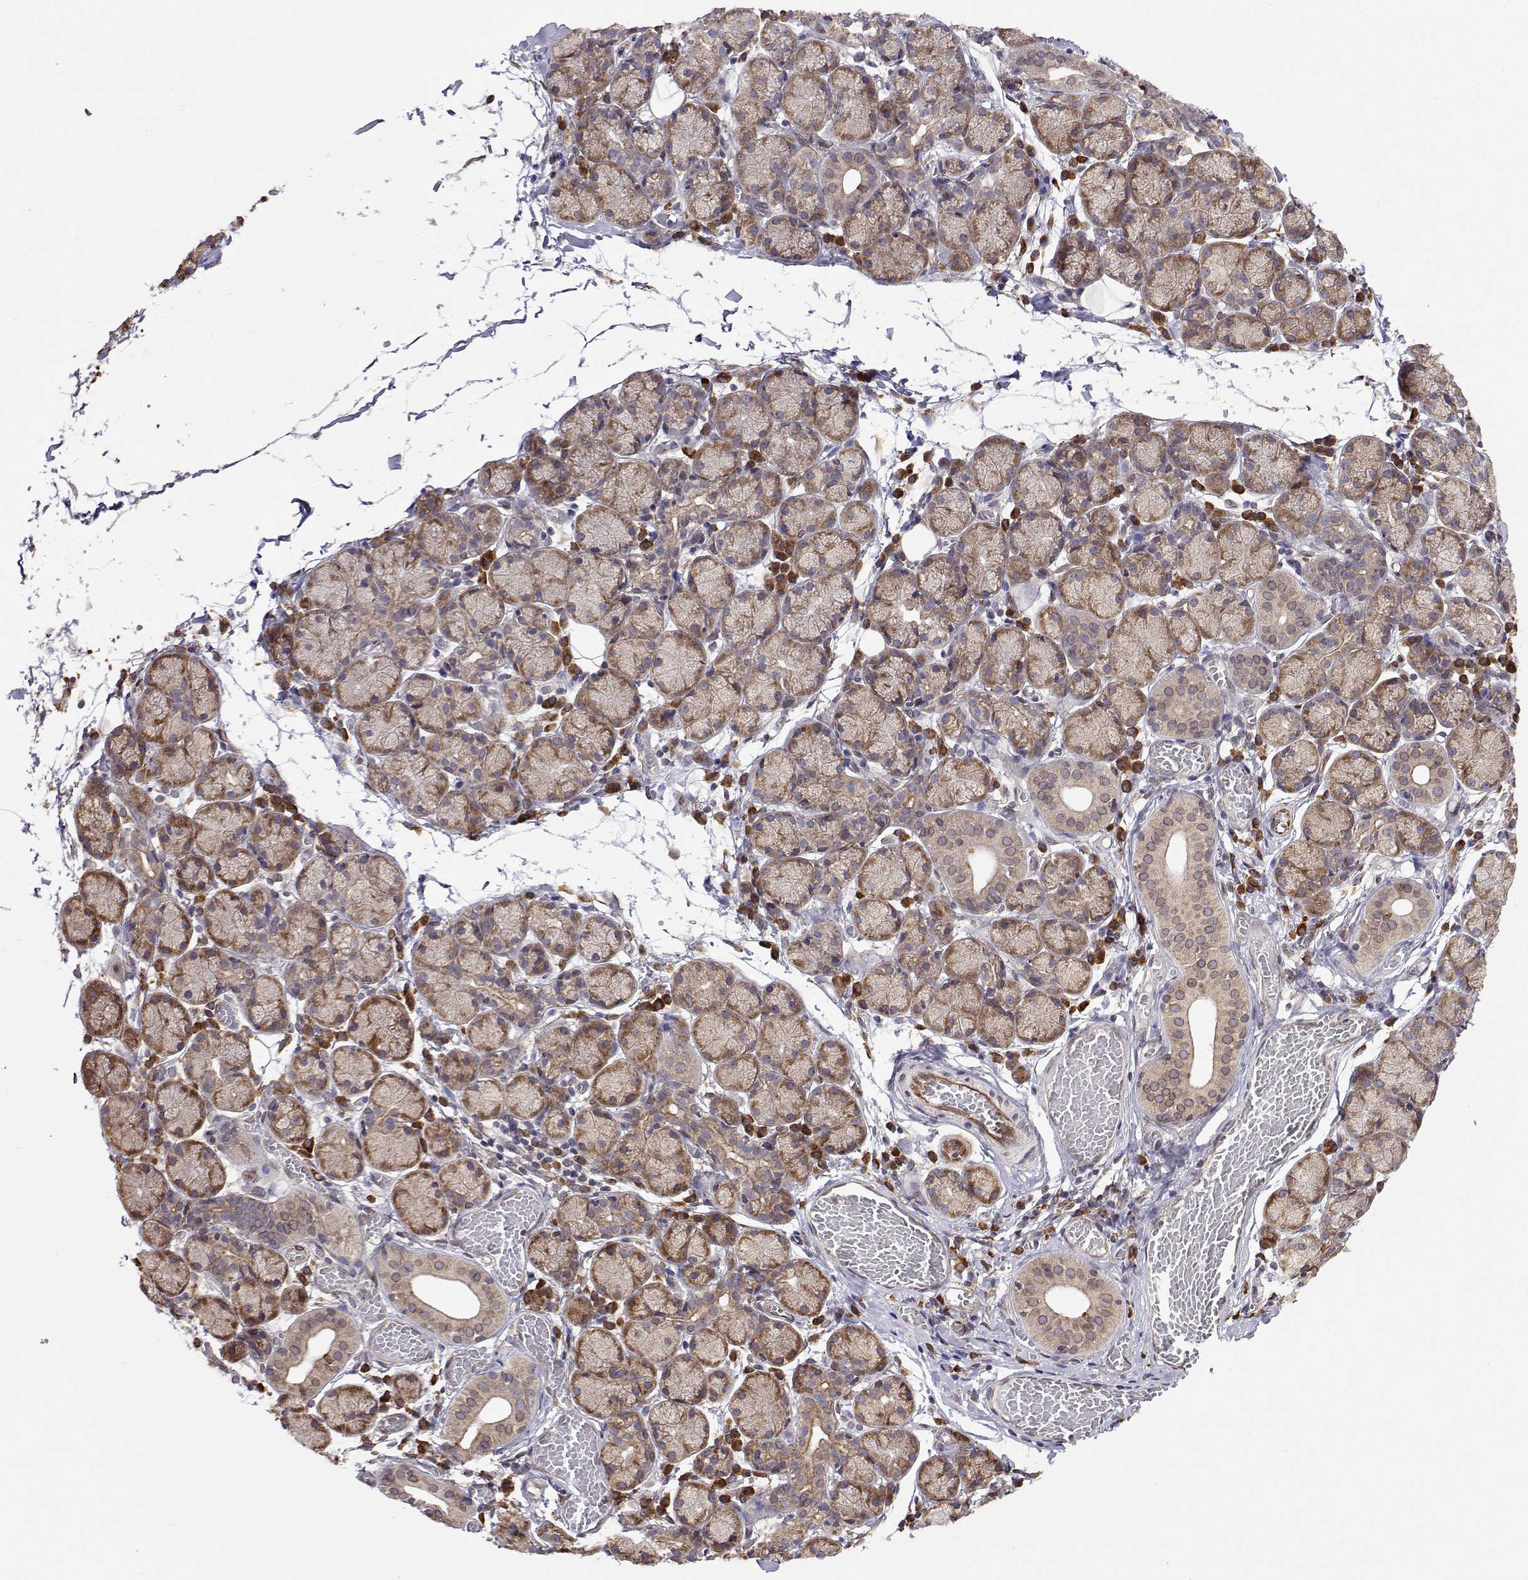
{"staining": {"intensity": "weak", "quantity": ">75%", "location": "cytoplasmic/membranous"}, "tissue": "salivary gland", "cell_type": "Glandular cells", "image_type": "normal", "snomed": [{"axis": "morphology", "description": "Normal tissue, NOS"}, {"axis": "topography", "description": "Salivary gland"}], "caption": "Protein staining reveals weak cytoplasmic/membranous staining in about >75% of glandular cells in normal salivary gland.", "gene": "PGRMC2", "patient": {"sex": "female", "age": 24}}